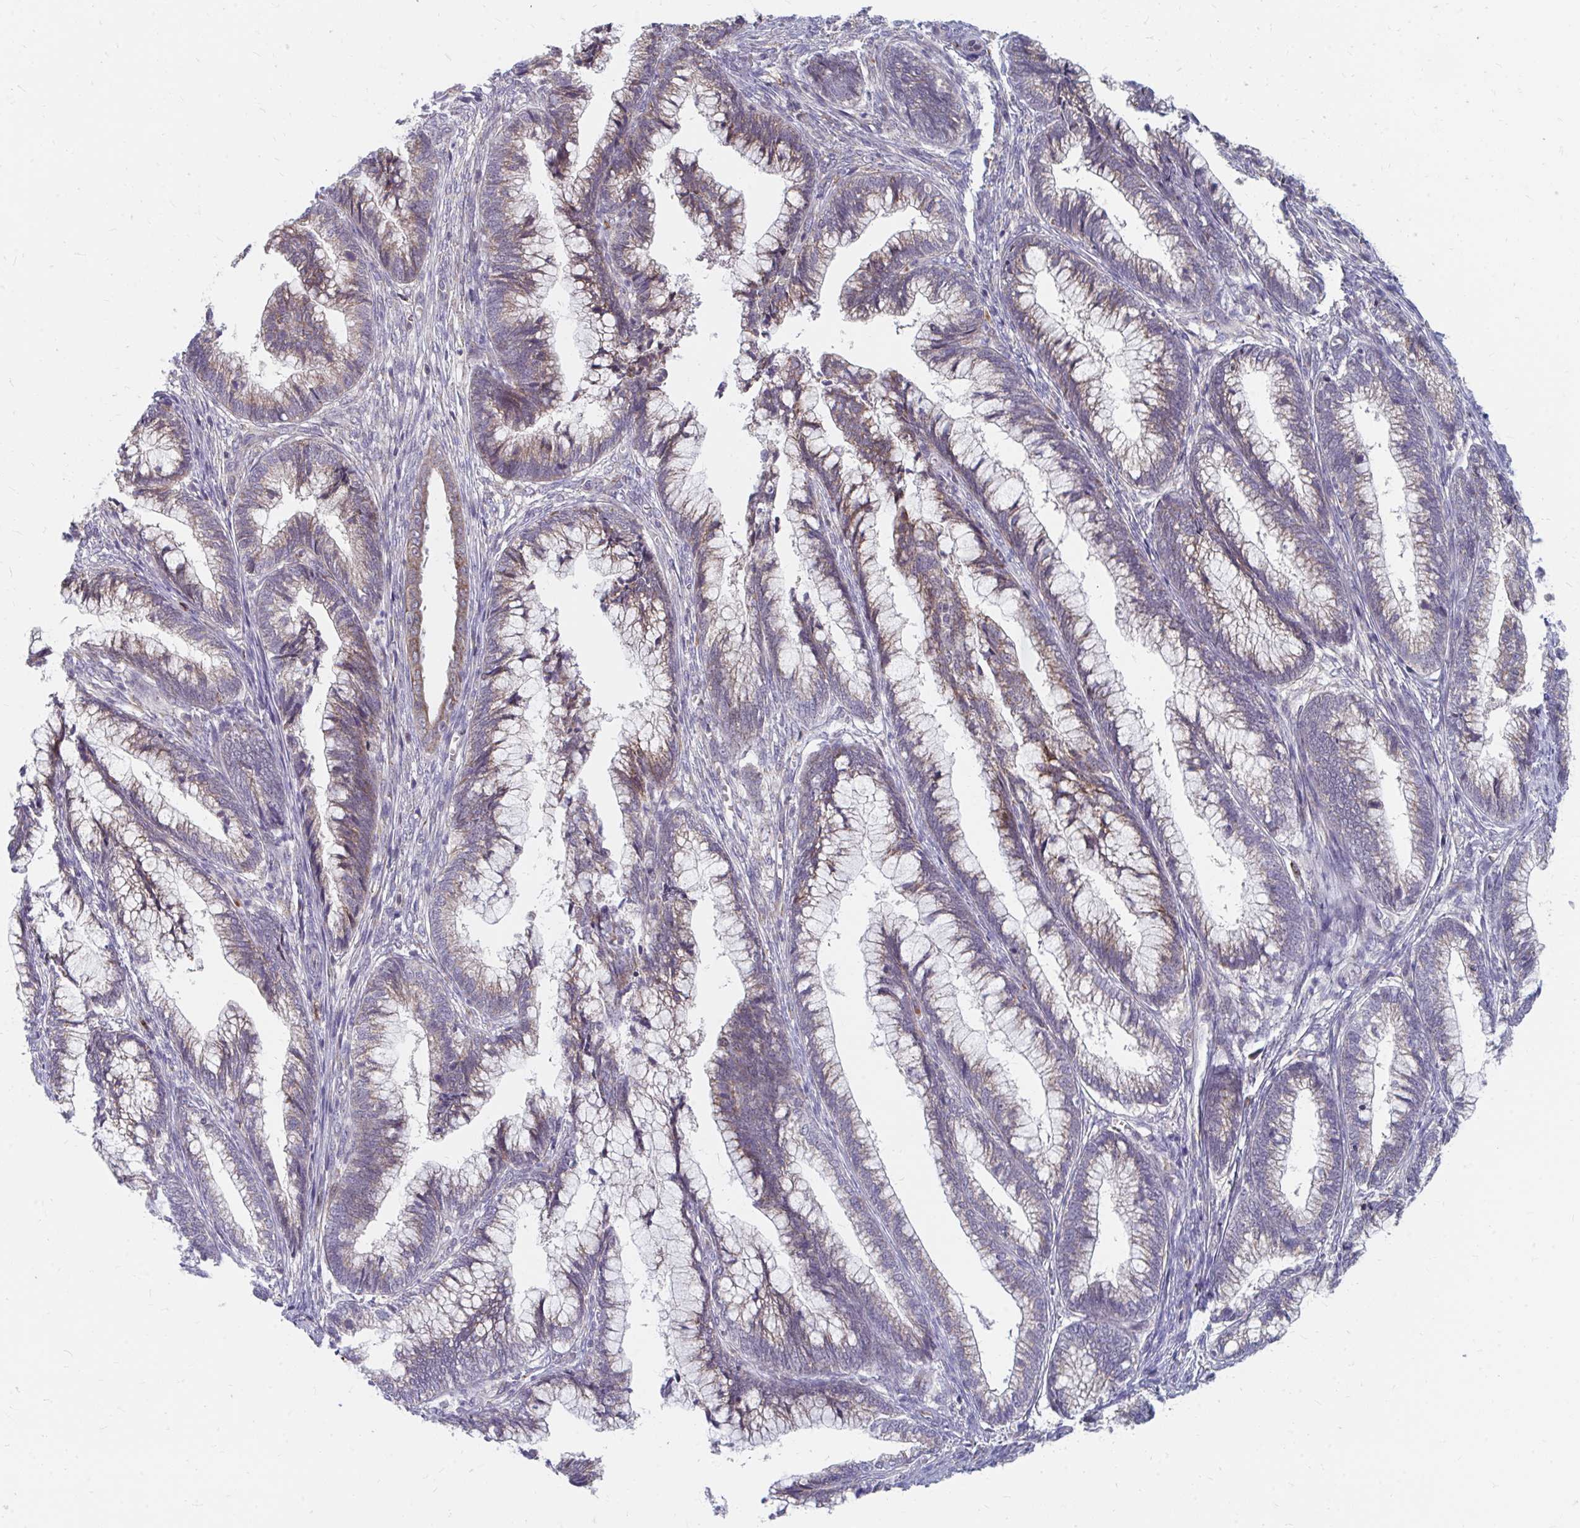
{"staining": {"intensity": "weak", "quantity": "25%-75%", "location": "cytoplasmic/membranous"}, "tissue": "cervical cancer", "cell_type": "Tumor cells", "image_type": "cancer", "snomed": [{"axis": "morphology", "description": "Adenocarcinoma, NOS"}, {"axis": "topography", "description": "Cervix"}], "caption": "High-magnification brightfield microscopy of cervical cancer stained with DAB (3,3'-diaminobenzidine) (brown) and counterstained with hematoxylin (blue). tumor cells exhibit weak cytoplasmic/membranous positivity is present in approximately25%-75% of cells.", "gene": "PABIR3", "patient": {"sex": "female", "age": 44}}